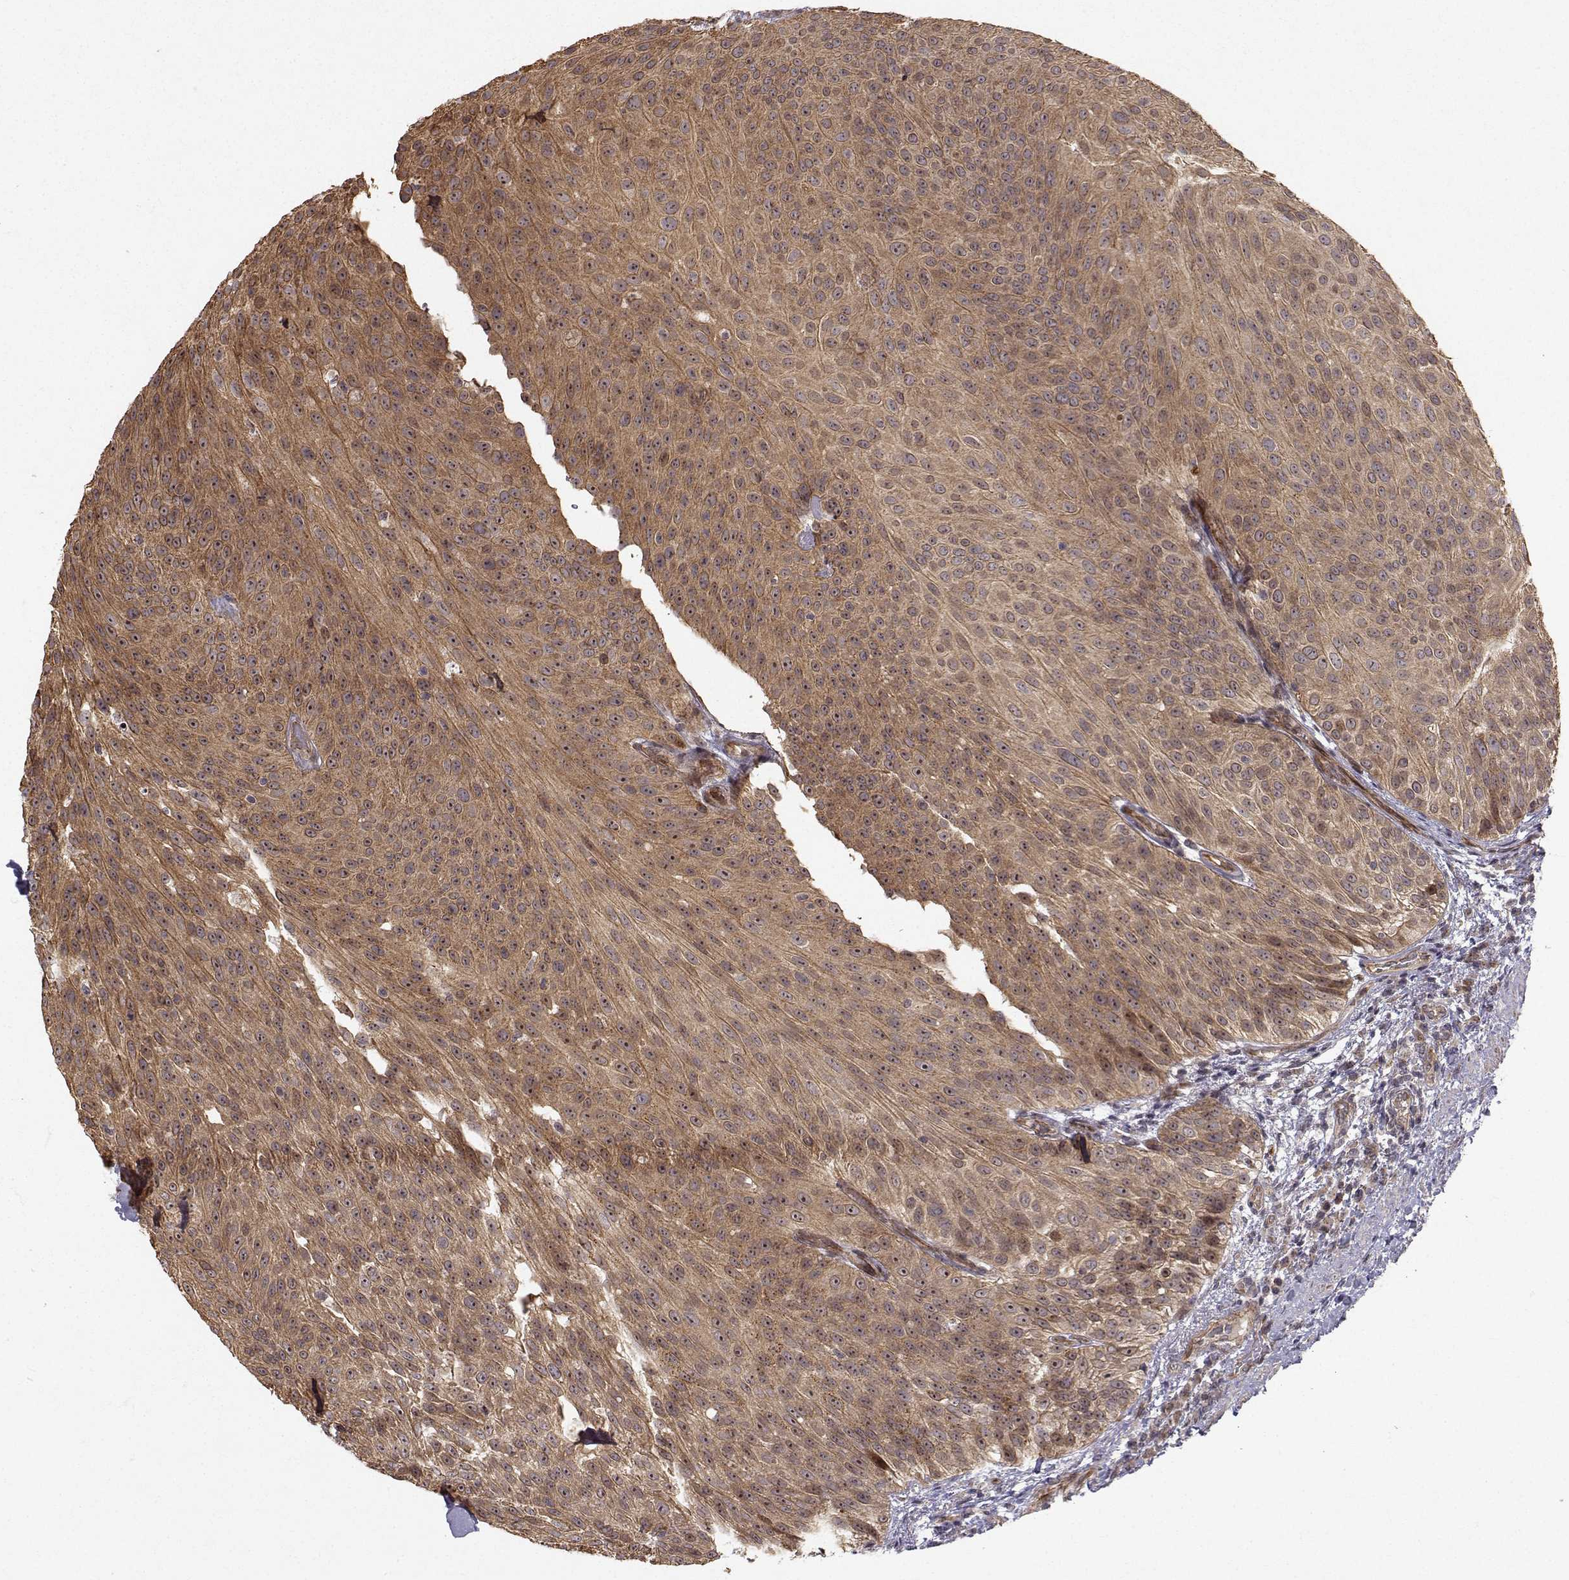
{"staining": {"intensity": "moderate", "quantity": ">75%", "location": "cytoplasmic/membranous"}, "tissue": "urothelial cancer", "cell_type": "Tumor cells", "image_type": "cancer", "snomed": [{"axis": "morphology", "description": "Urothelial carcinoma, Low grade"}, {"axis": "topography", "description": "Urinary bladder"}], "caption": "Human urothelial cancer stained with a protein marker demonstrates moderate staining in tumor cells.", "gene": "APC", "patient": {"sex": "male", "age": 78}}